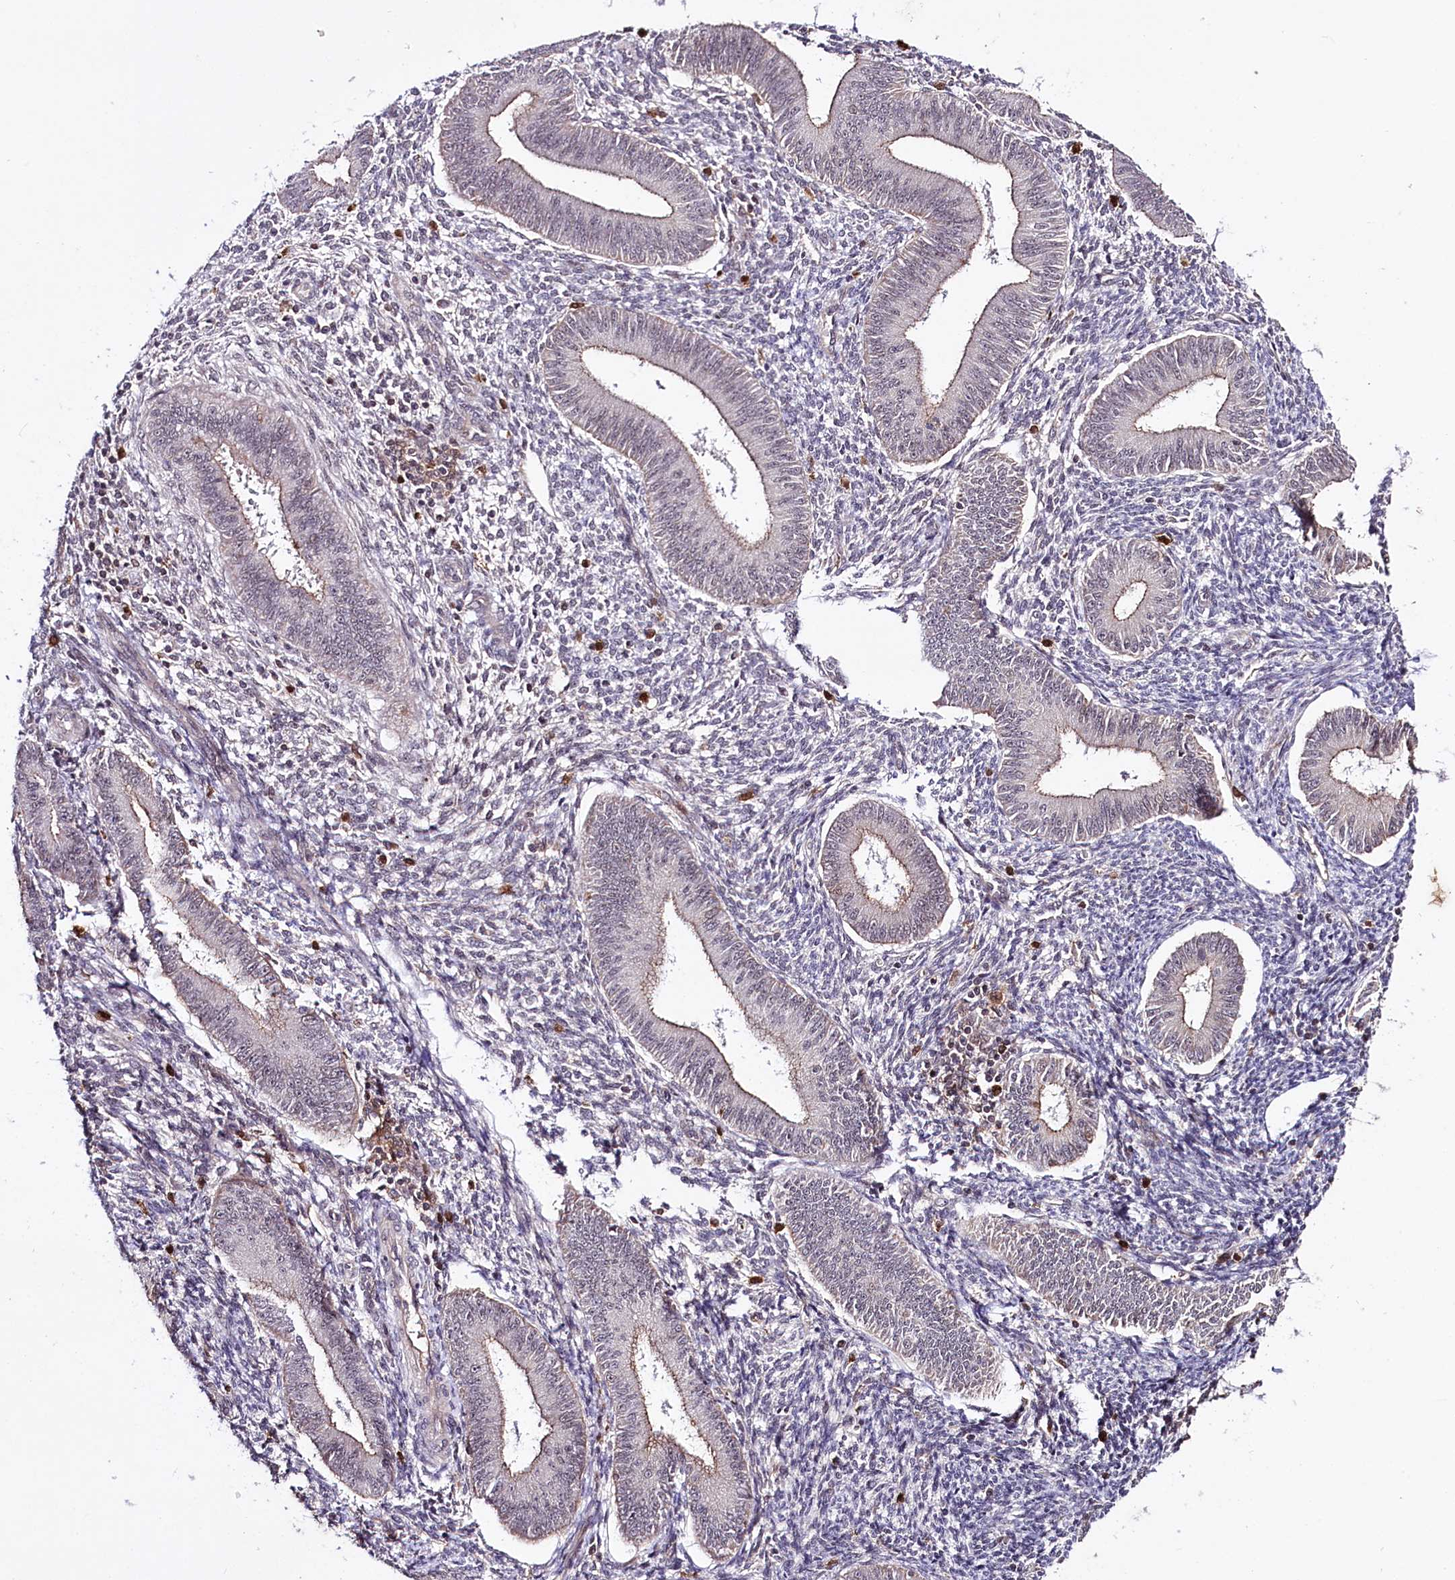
{"staining": {"intensity": "negative", "quantity": "none", "location": "none"}, "tissue": "endometrium", "cell_type": "Cells in endometrial stroma", "image_type": "normal", "snomed": [{"axis": "morphology", "description": "Normal tissue, NOS"}, {"axis": "topography", "description": "Uterus"}, {"axis": "topography", "description": "Endometrium"}], "caption": "Immunohistochemistry (IHC) of benign human endometrium exhibits no expression in cells in endometrial stroma. (DAB immunohistochemistry (IHC) visualized using brightfield microscopy, high magnification).", "gene": "TAFAZZIN", "patient": {"sex": "female", "age": 48}}